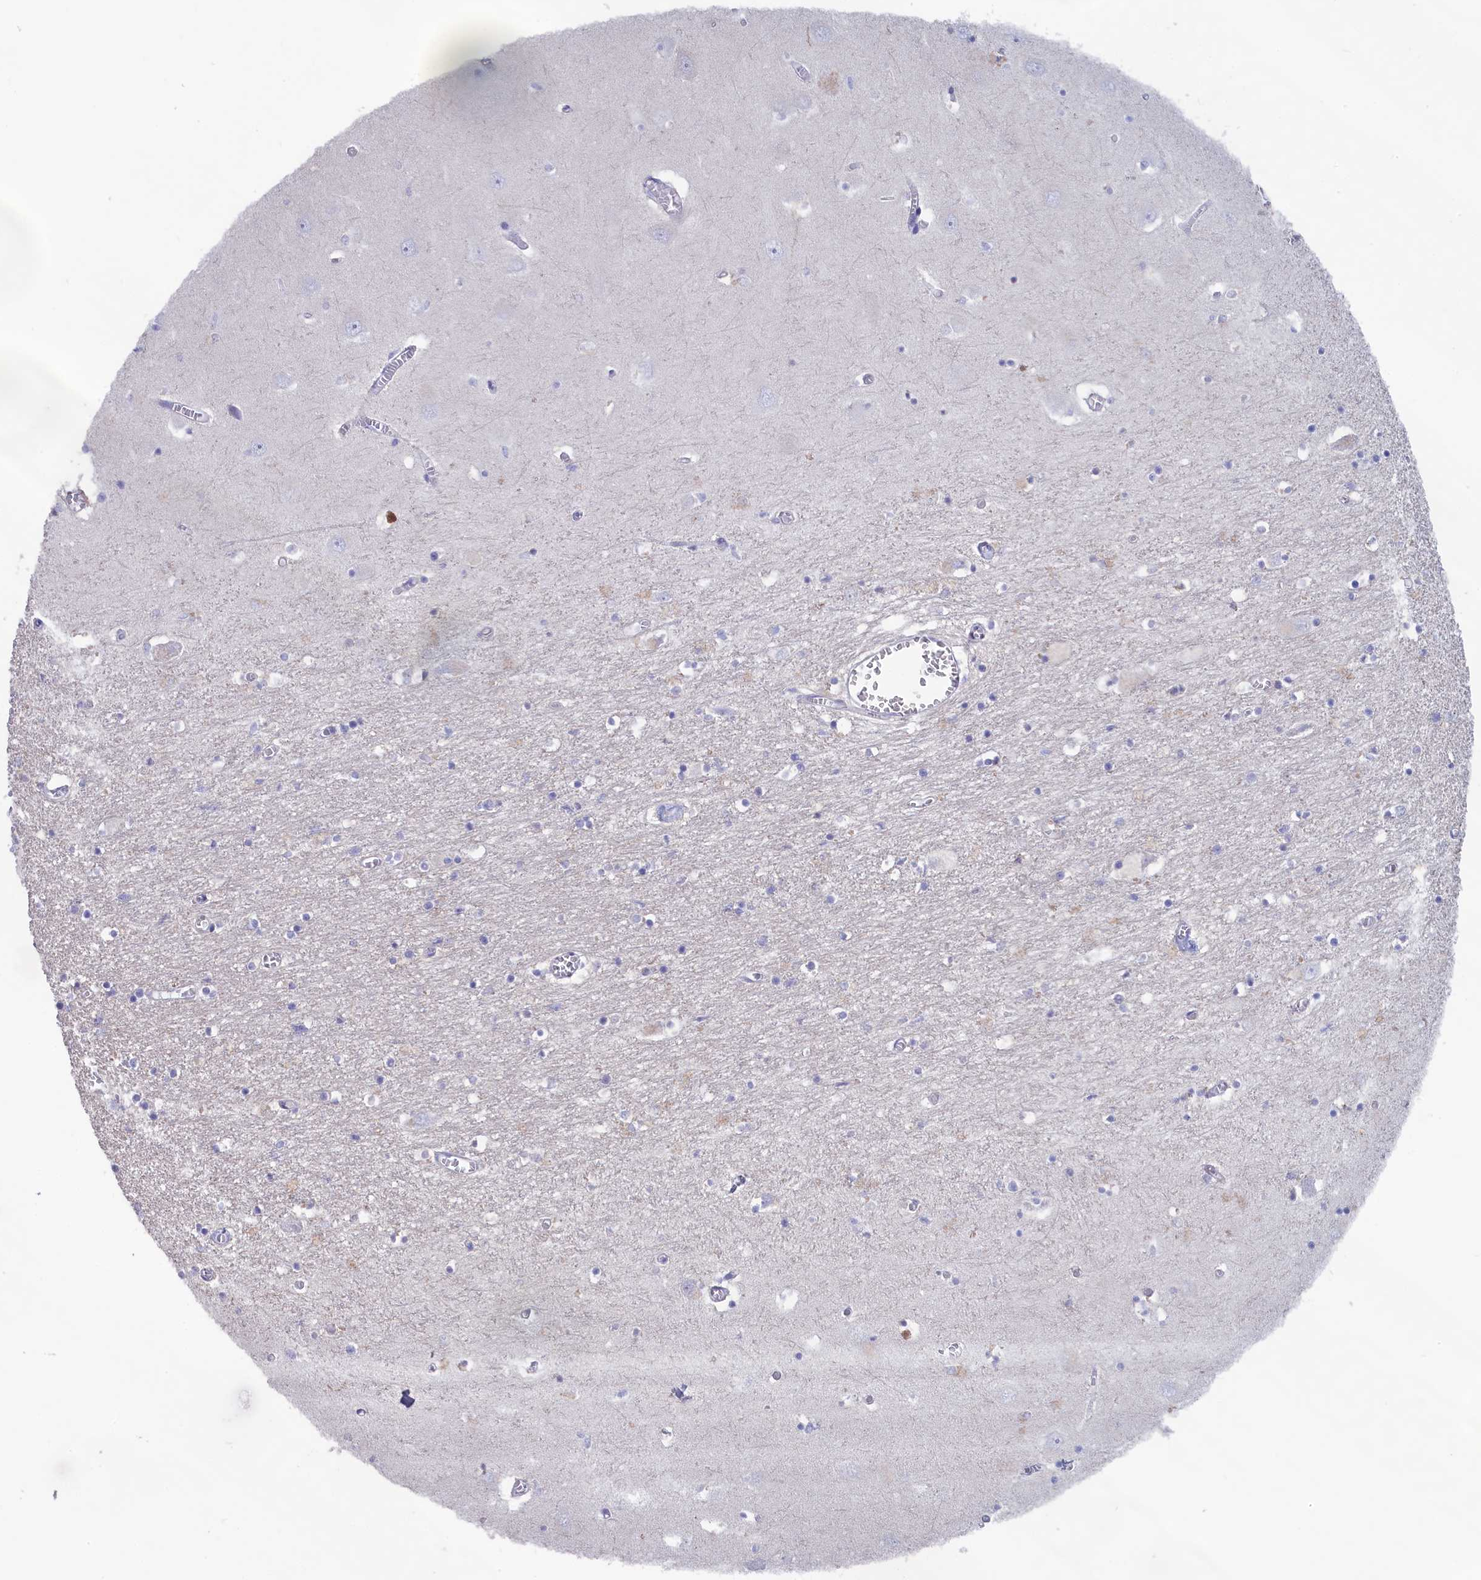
{"staining": {"intensity": "moderate", "quantity": "<25%", "location": "cytoplasmic/membranous"}, "tissue": "hippocampus", "cell_type": "Glial cells", "image_type": "normal", "snomed": [{"axis": "morphology", "description": "Normal tissue, NOS"}, {"axis": "topography", "description": "Hippocampus"}], "caption": "This image demonstrates IHC staining of normal human hippocampus, with low moderate cytoplasmic/membranous positivity in about <25% of glial cells.", "gene": "PRDM12", "patient": {"sex": "male", "age": 70}}